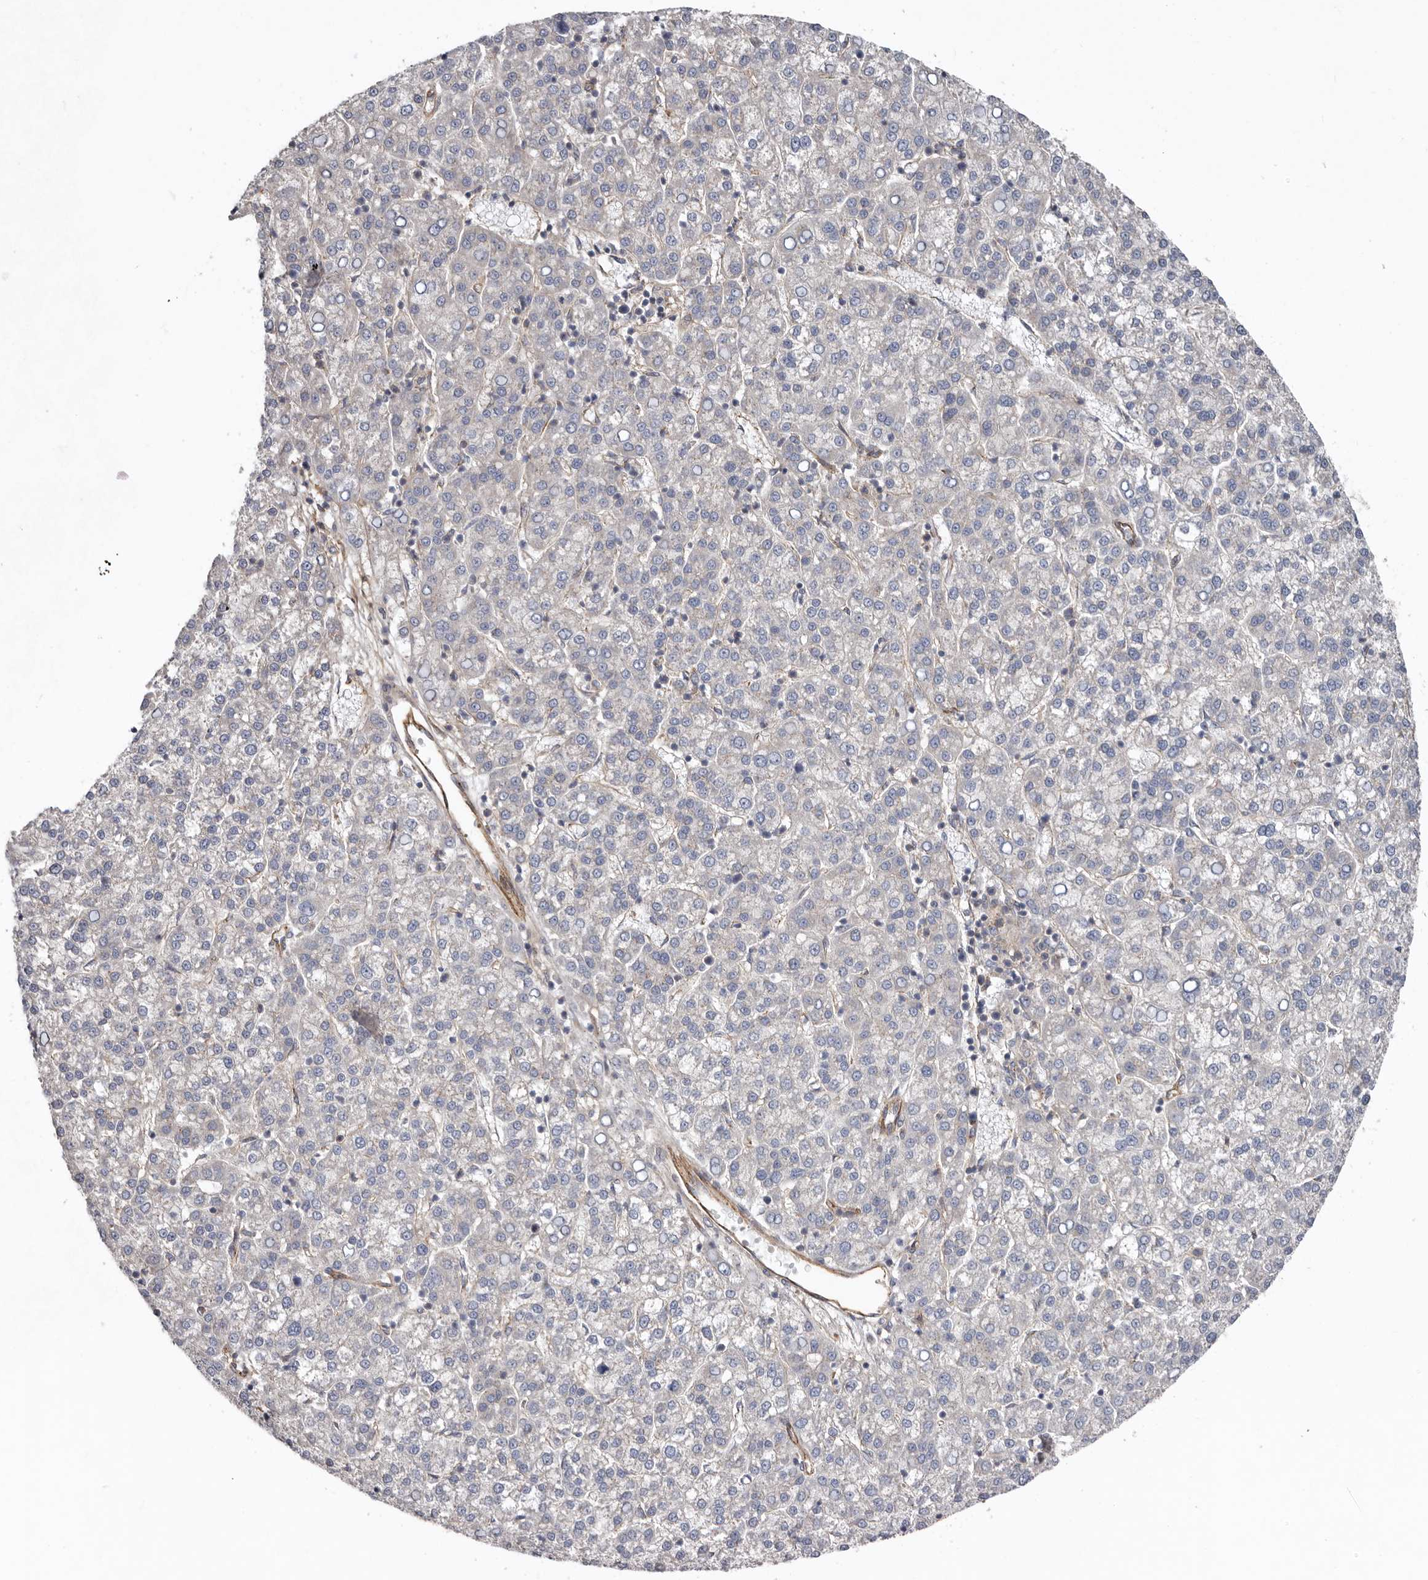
{"staining": {"intensity": "negative", "quantity": "none", "location": "none"}, "tissue": "liver cancer", "cell_type": "Tumor cells", "image_type": "cancer", "snomed": [{"axis": "morphology", "description": "Carcinoma, Hepatocellular, NOS"}, {"axis": "topography", "description": "Liver"}], "caption": "Immunohistochemistry (IHC) histopathology image of neoplastic tissue: liver hepatocellular carcinoma stained with DAB exhibits no significant protein positivity in tumor cells. Nuclei are stained in blue.", "gene": "LUZP1", "patient": {"sex": "female", "age": 58}}